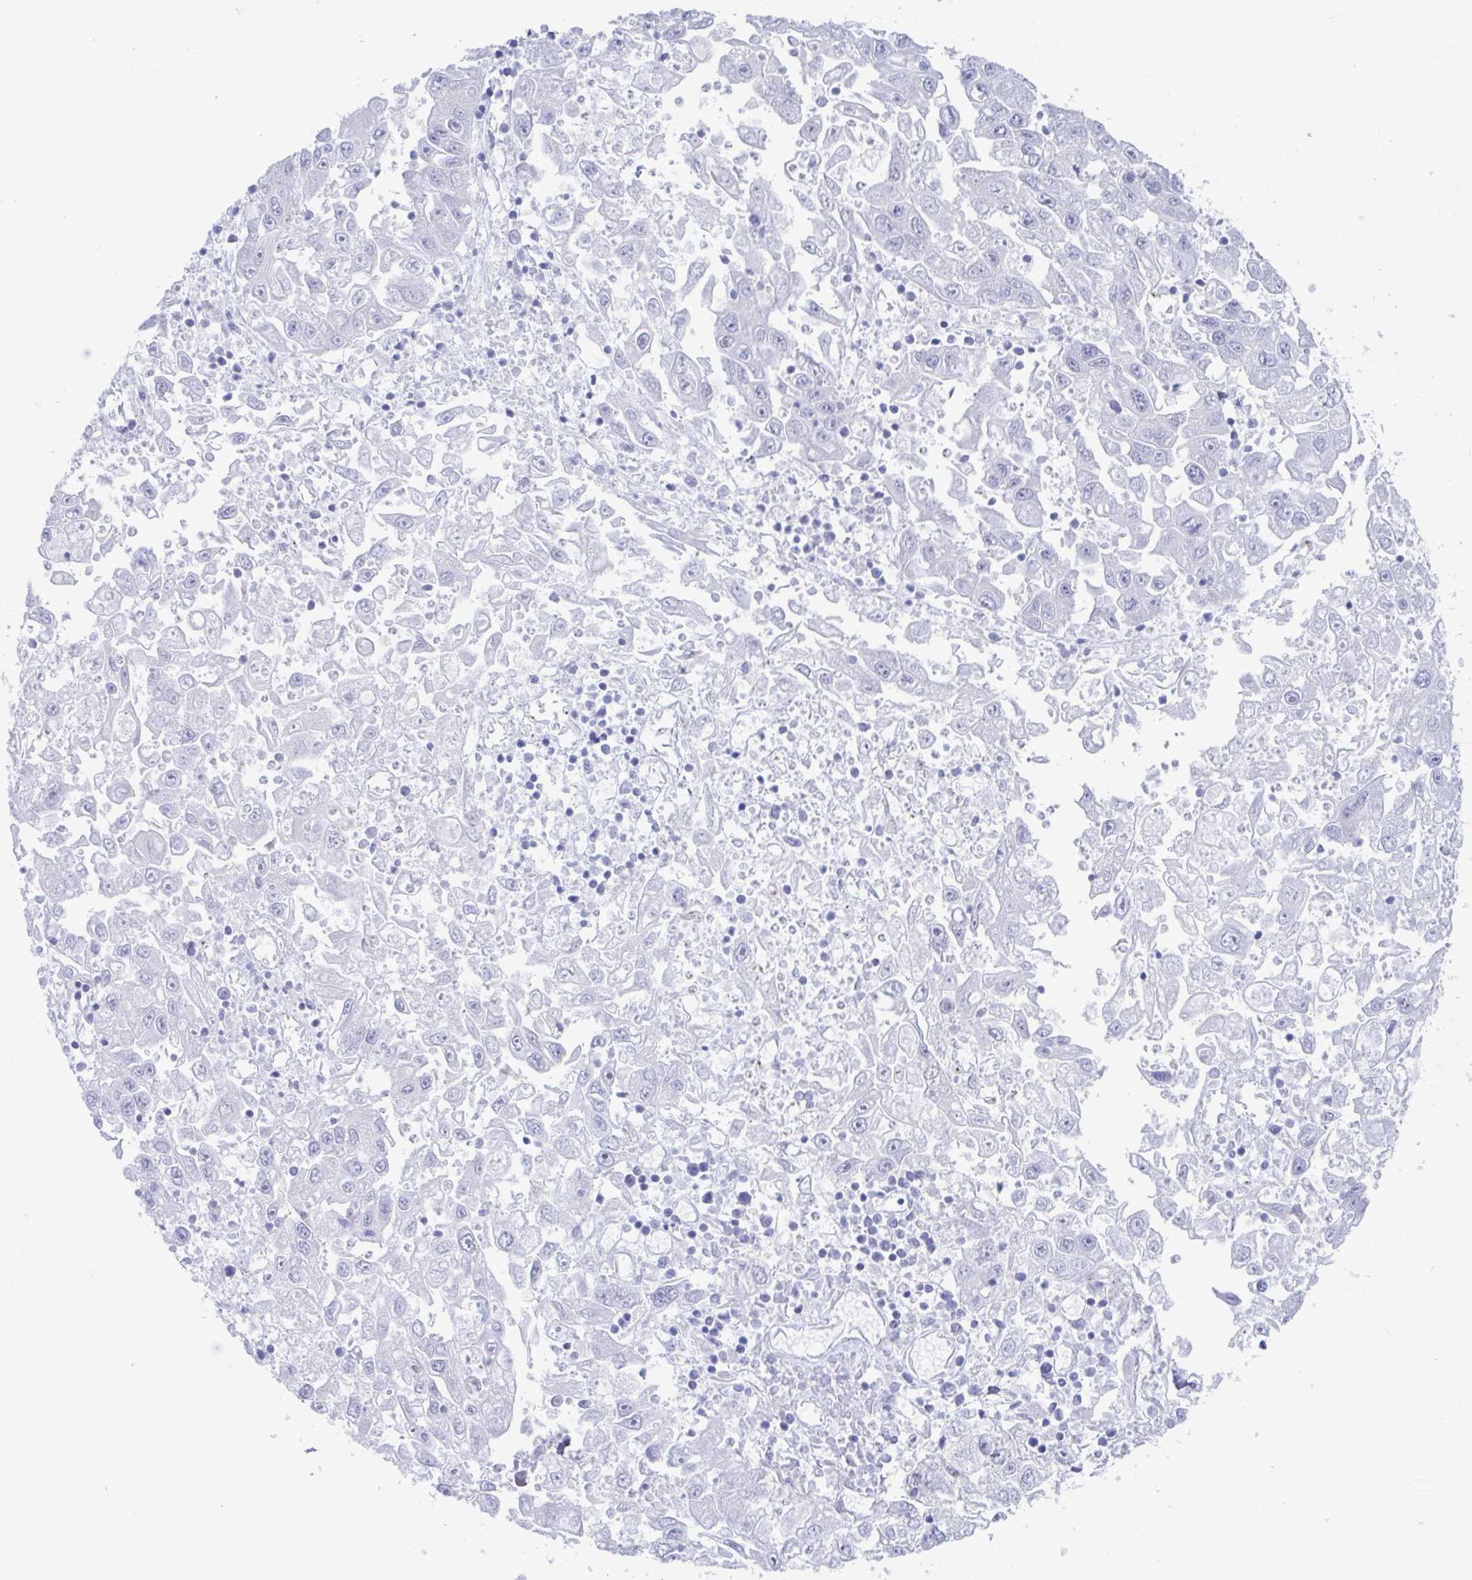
{"staining": {"intensity": "negative", "quantity": "none", "location": "none"}, "tissue": "endometrial cancer", "cell_type": "Tumor cells", "image_type": "cancer", "snomed": [{"axis": "morphology", "description": "Adenocarcinoma, NOS"}, {"axis": "topography", "description": "Uterus"}], "caption": "Endometrial cancer was stained to show a protein in brown. There is no significant expression in tumor cells. Brightfield microscopy of immunohistochemistry stained with DAB (brown) and hematoxylin (blue), captured at high magnification.", "gene": "TTC30B", "patient": {"sex": "female", "age": 62}}